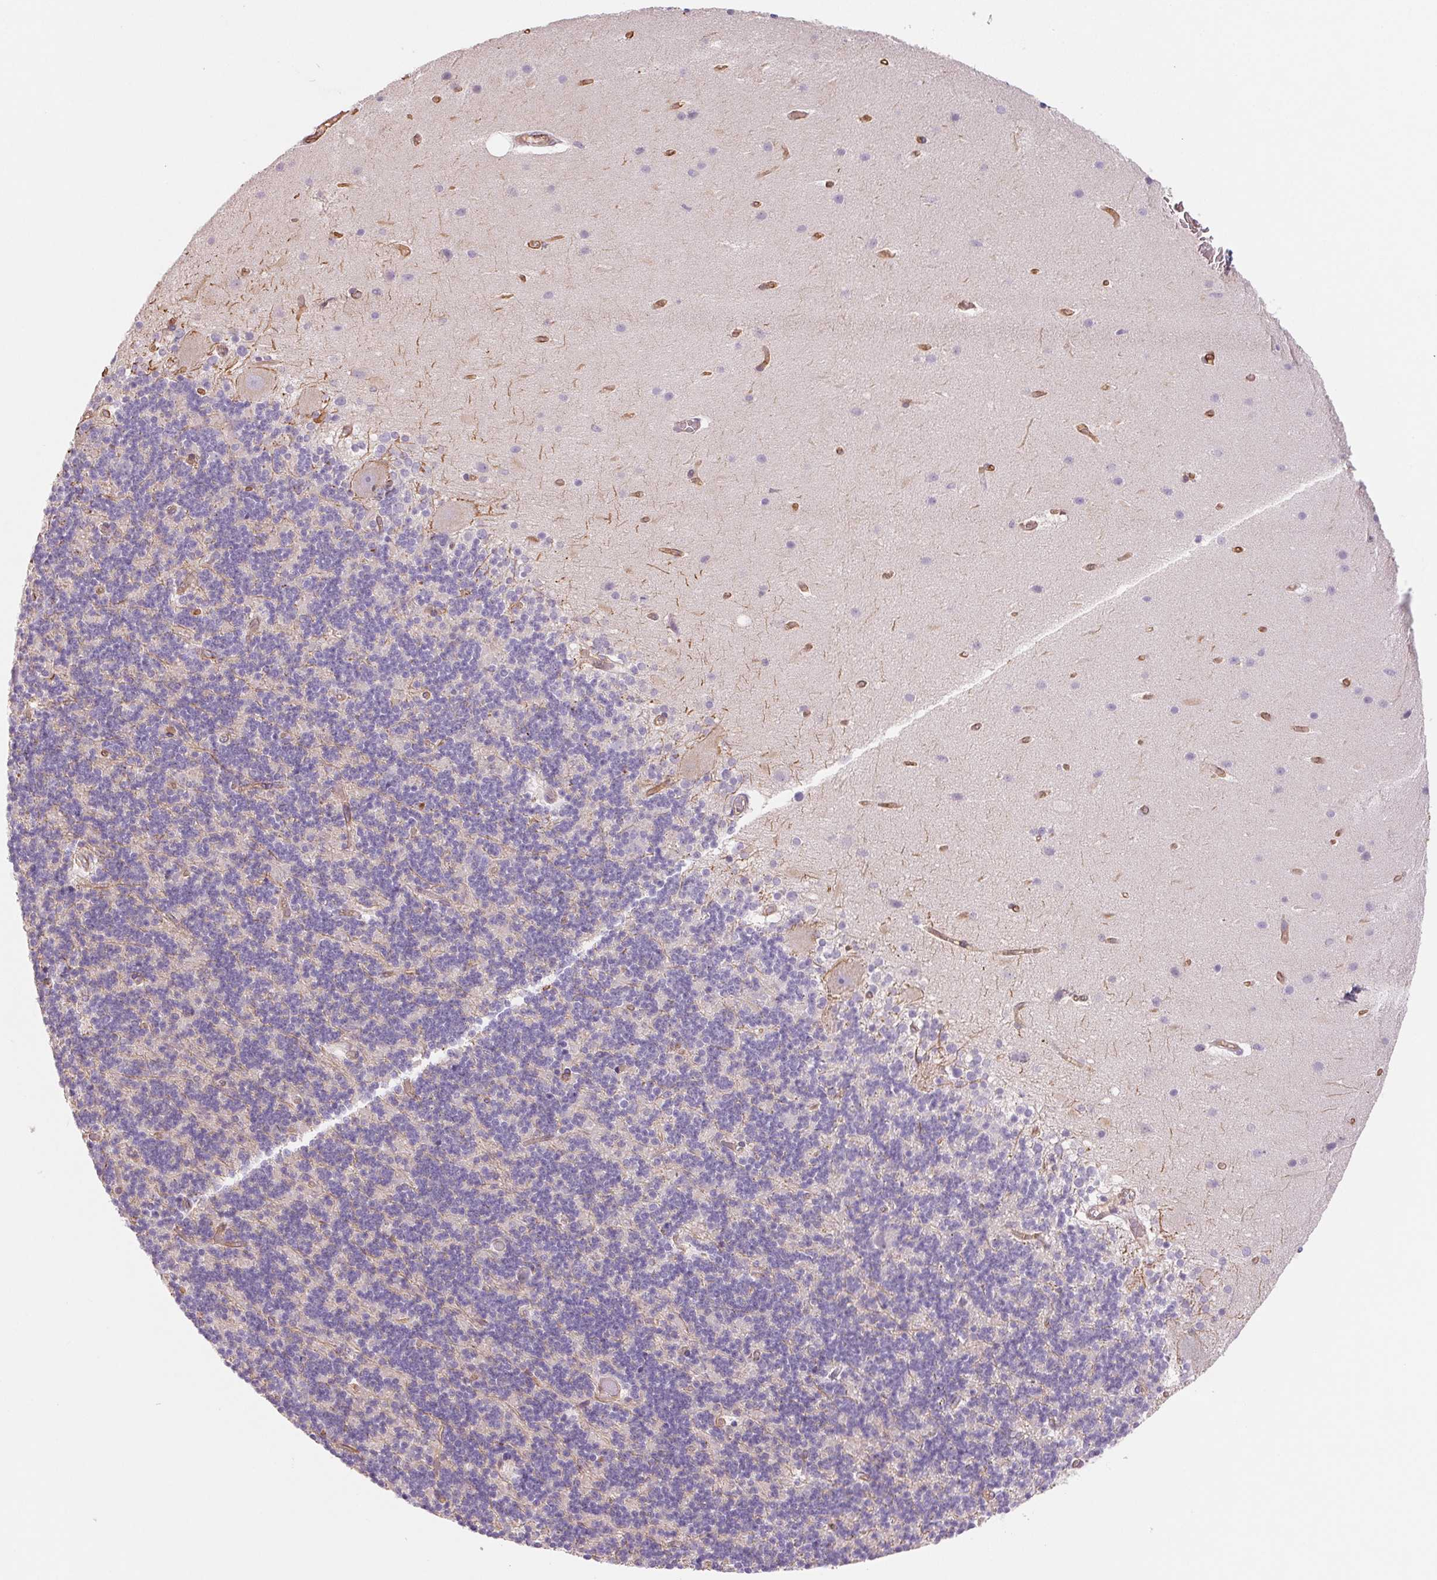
{"staining": {"intensity": "negative", "quantity": "none", "location": "none"}, "tissue": "cerebellum", "cell_type": "Cells in granular layer", "image_type": "normal", "snomed": [{"axis": "morphology", "description": "Normal tissue, NOS"}, {"axis": "topography", "description": "Cerebellum"}], "caption": "The histopathology image demonstrates no significant positivity in cells in granular layer of cerebellum.", "gene": "ANKRD13B", "patient": {"sex": "male", "age": 70}}